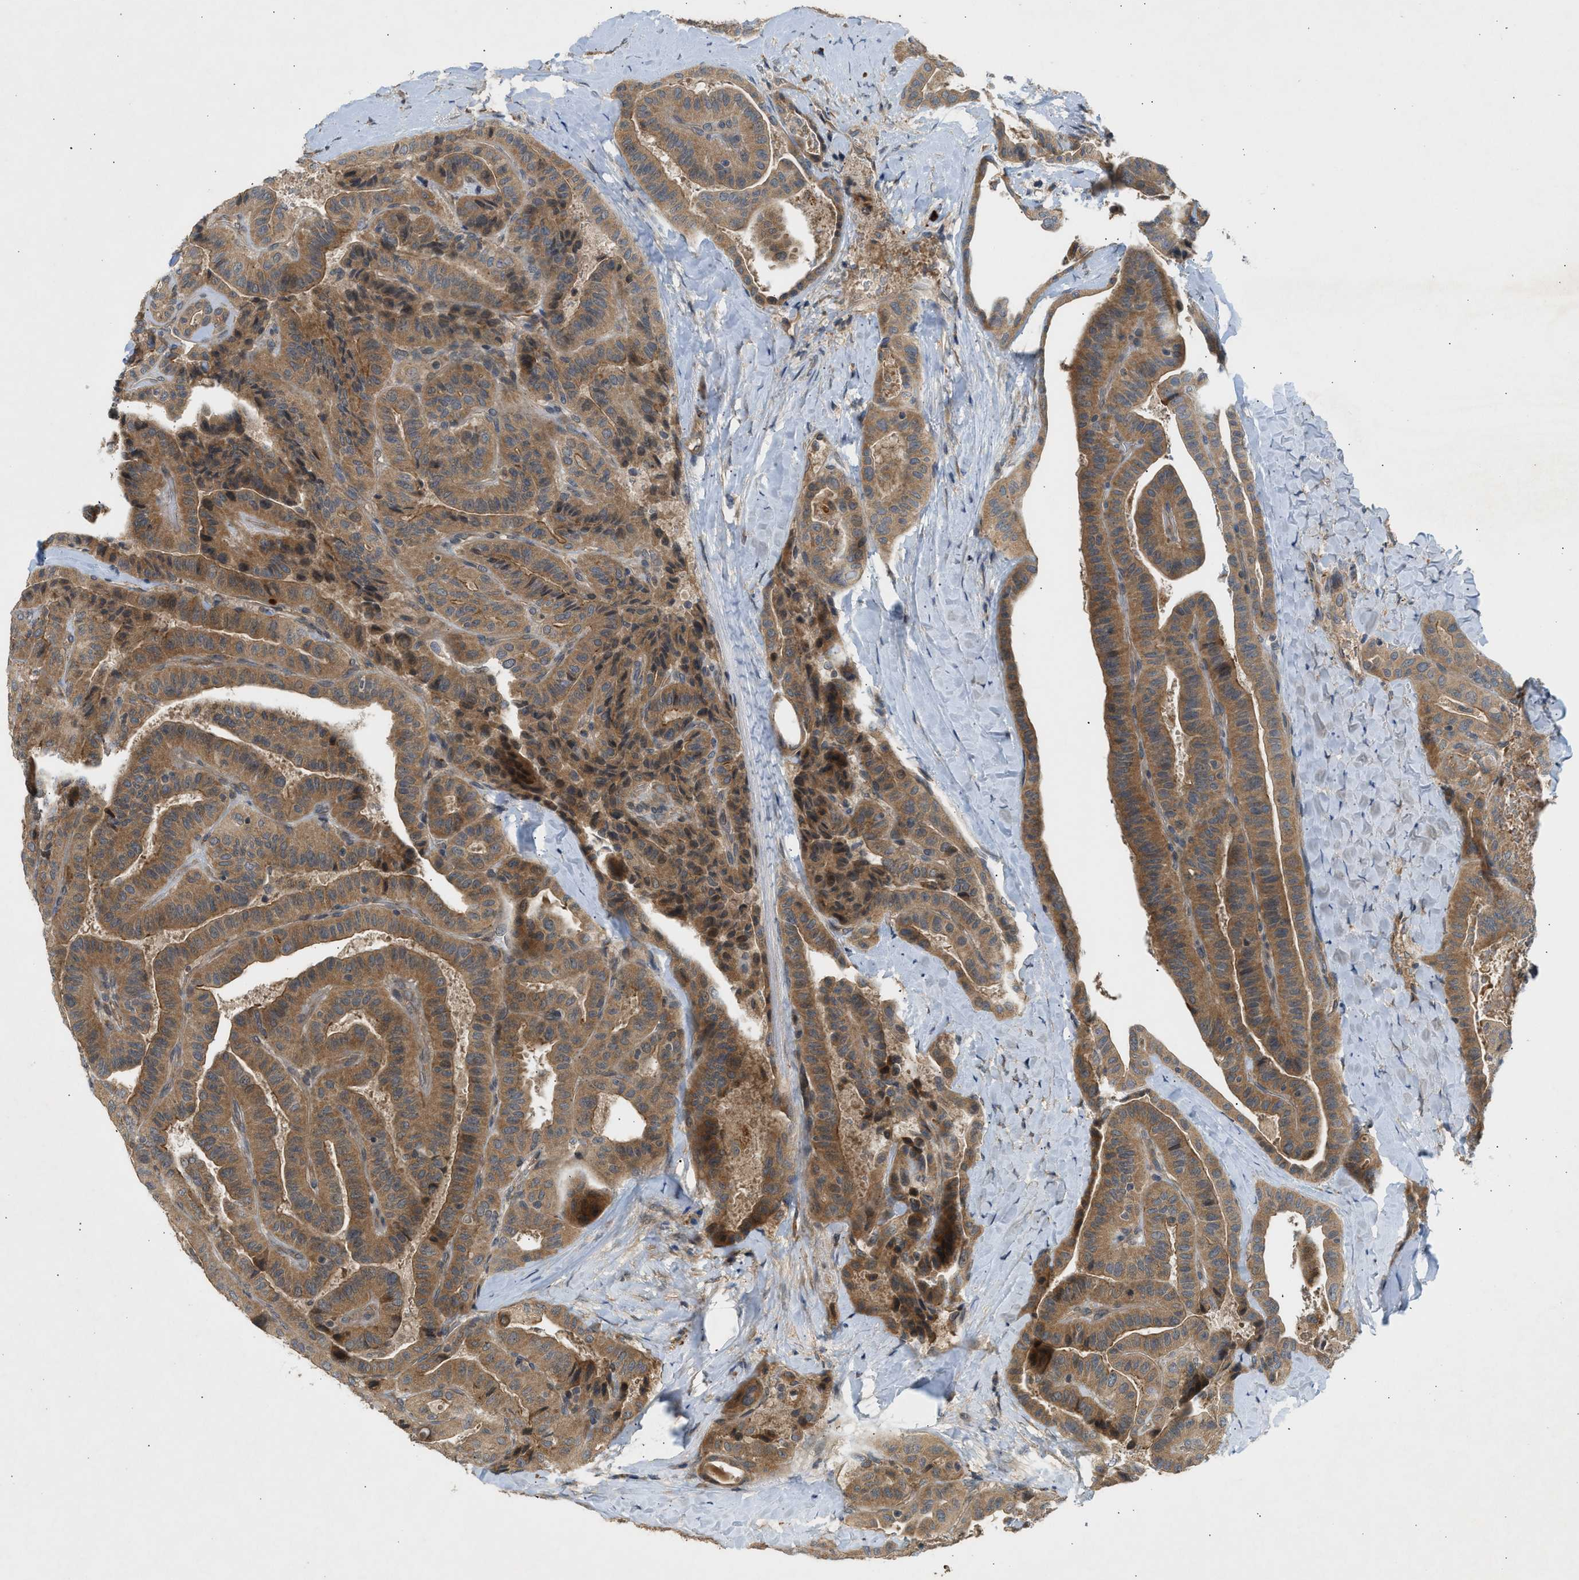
{"staining": {"intensity": "moderate", "quantity": ">75%", "location": "cytoplasmic/membranous"}, "tissue": "thyroid cancer", "cell_type": "Tumor cells", "image_type": "cancer", "snomed": [{"axis": "morphology", "description": "Papillary adenocarcinoma, NOS"}, {"axis": "topography", "description": "Thyroid gland"}], "caption": "Moderate cytoplasmic/membranous protein staining is seen in about >75% of tumor cells in thyroid papillary adenocarcinoma.", "gene": "ADCY8", "patient": {"sex": "male", "age": 77}}